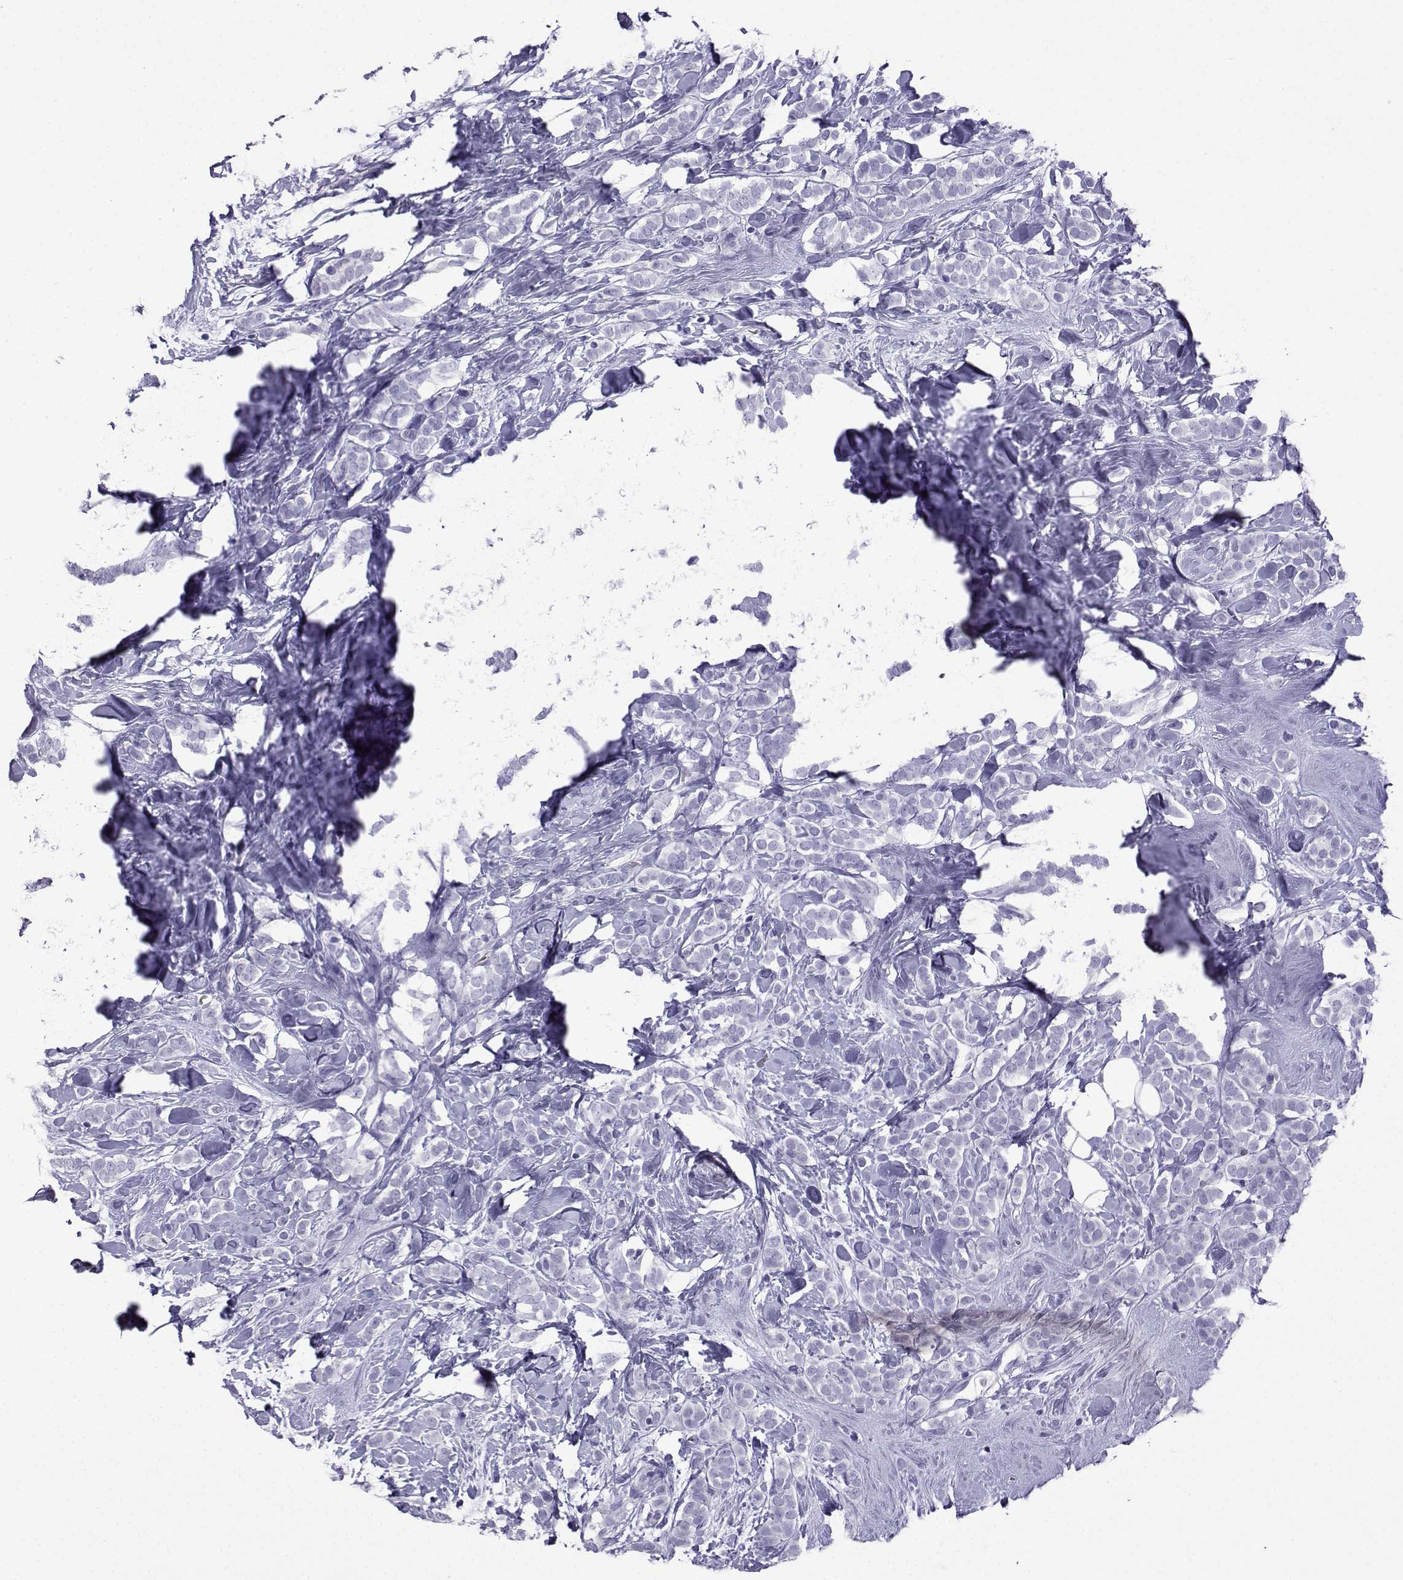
{"staining": {"intensity": "negative", "quantity": "none", "location": "none"}, "tissue": "breast cancer", "cell_type": "Tumor cells", "image_type": "cancer", "snomed": [{"axis": "morphology", "description": "Lobular carcinoma"}, {"axis": "topography", "description": "Breast"}], "caption": "Breast lobular carcinoma was stained to show a protein in brown. There is no significant staining in tumor cells. (DAB (3,3'-diaminobenzidine) IHC, high magnification).", "gene": "TRIM46", "patient": {"sex": "female", "age": 49}}